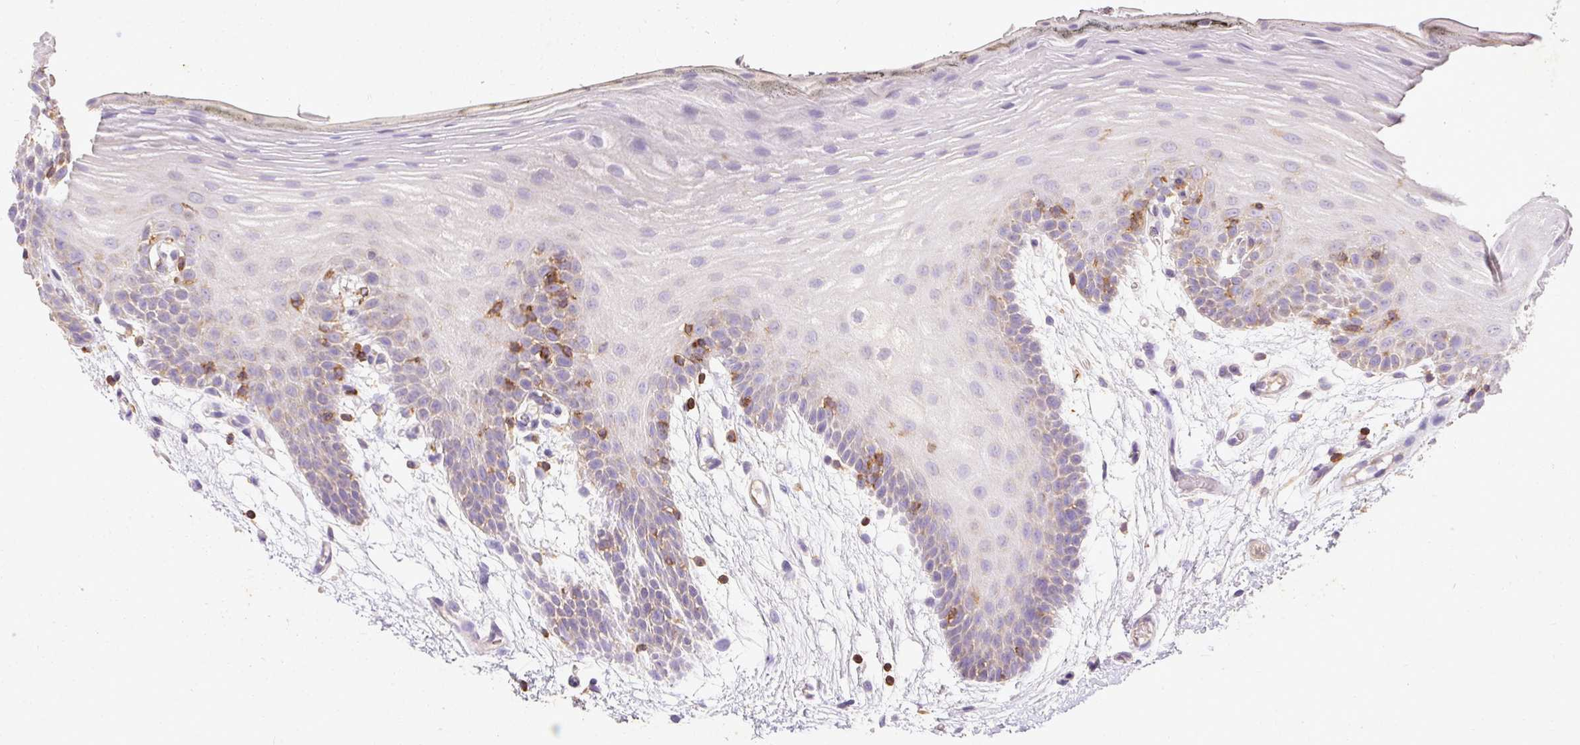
{"staining": {"intensity": "negative", "quantity": "none", "location": "none"}, "tissue": "oral mucosa", "cell_type": "Squamous epithelial cells", "image_type": "normal", "snomed": [{"axis": "morphology", "description": "Normal tissue, NOS"}, {"axis": "morphology", "description": "Squamous cell carcinoma, NOS"}, {"axis": "topography", "description": "Oral tissue"}, {"axis": "topography", "description": "Head-Neck"}], "caption": "This is an immunohistochemistry (IHC) micrograph of unremarkable oral mucosa. There is no expression in squamous epithelial cells.", "gene": "IMMT", "patient": {"sex": "female", "age": 81}}